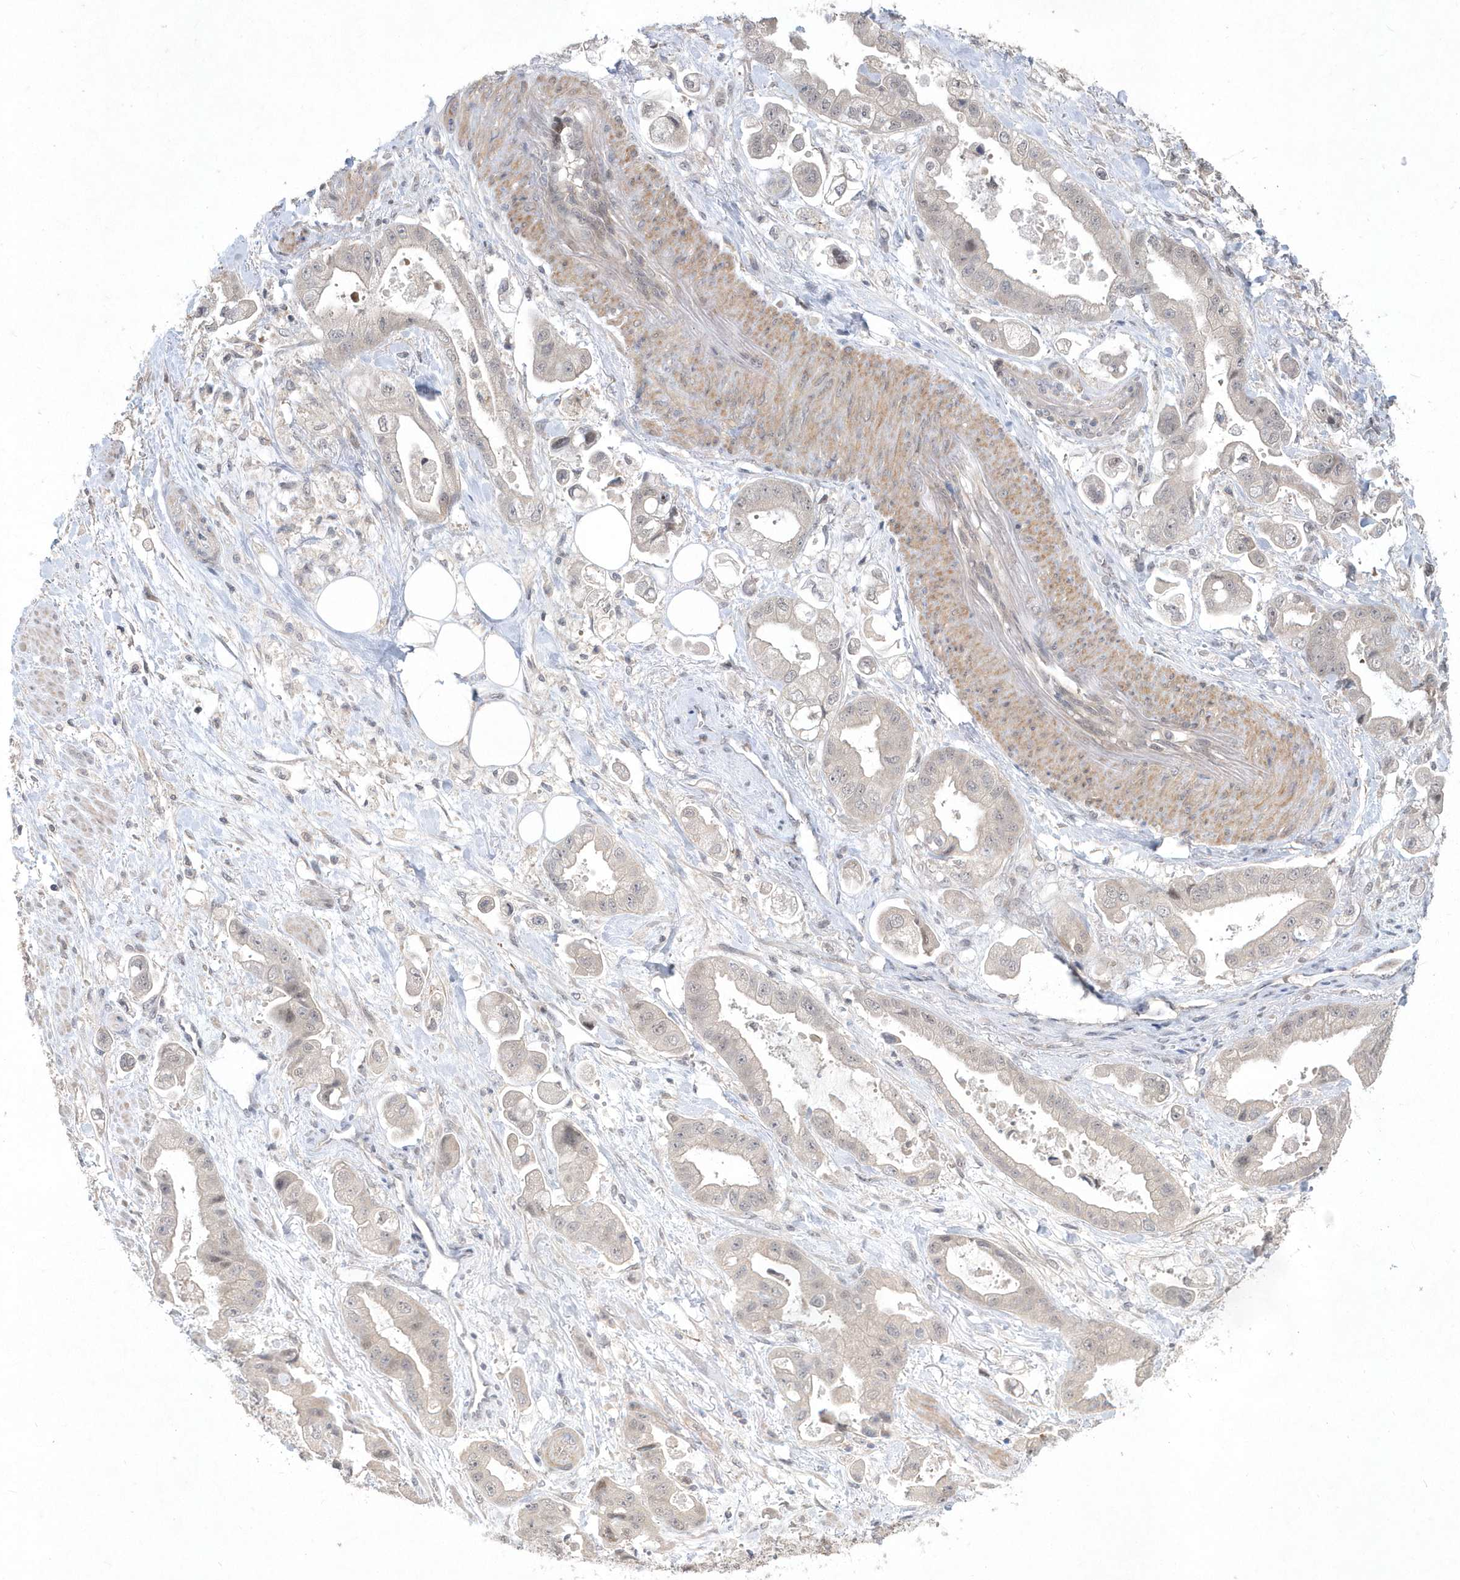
{"staining": {"intensity": "weak", "quantity": "<25%", "location": "nuclear"}, "tissue": "stomach cancer", "cell_type": "Tumor cells", "image_type": "cancer", "snomed": [{"axis": "morphology", "description": "Adenocarcinoma, NOS"}, {"axis": "topography", "description": "Stomach"}], "caption": "Stomach cancer was stained to show a protein in brown. There is no significant positivity in tumor cells. The staining is performed using DAB (3,3'-diaminobenzidine) brown chromogen with nuclei counter-stained in using hematoxylin.", "gene": "TSPEAR", "patient": {"sex": "male", "age": 62}}